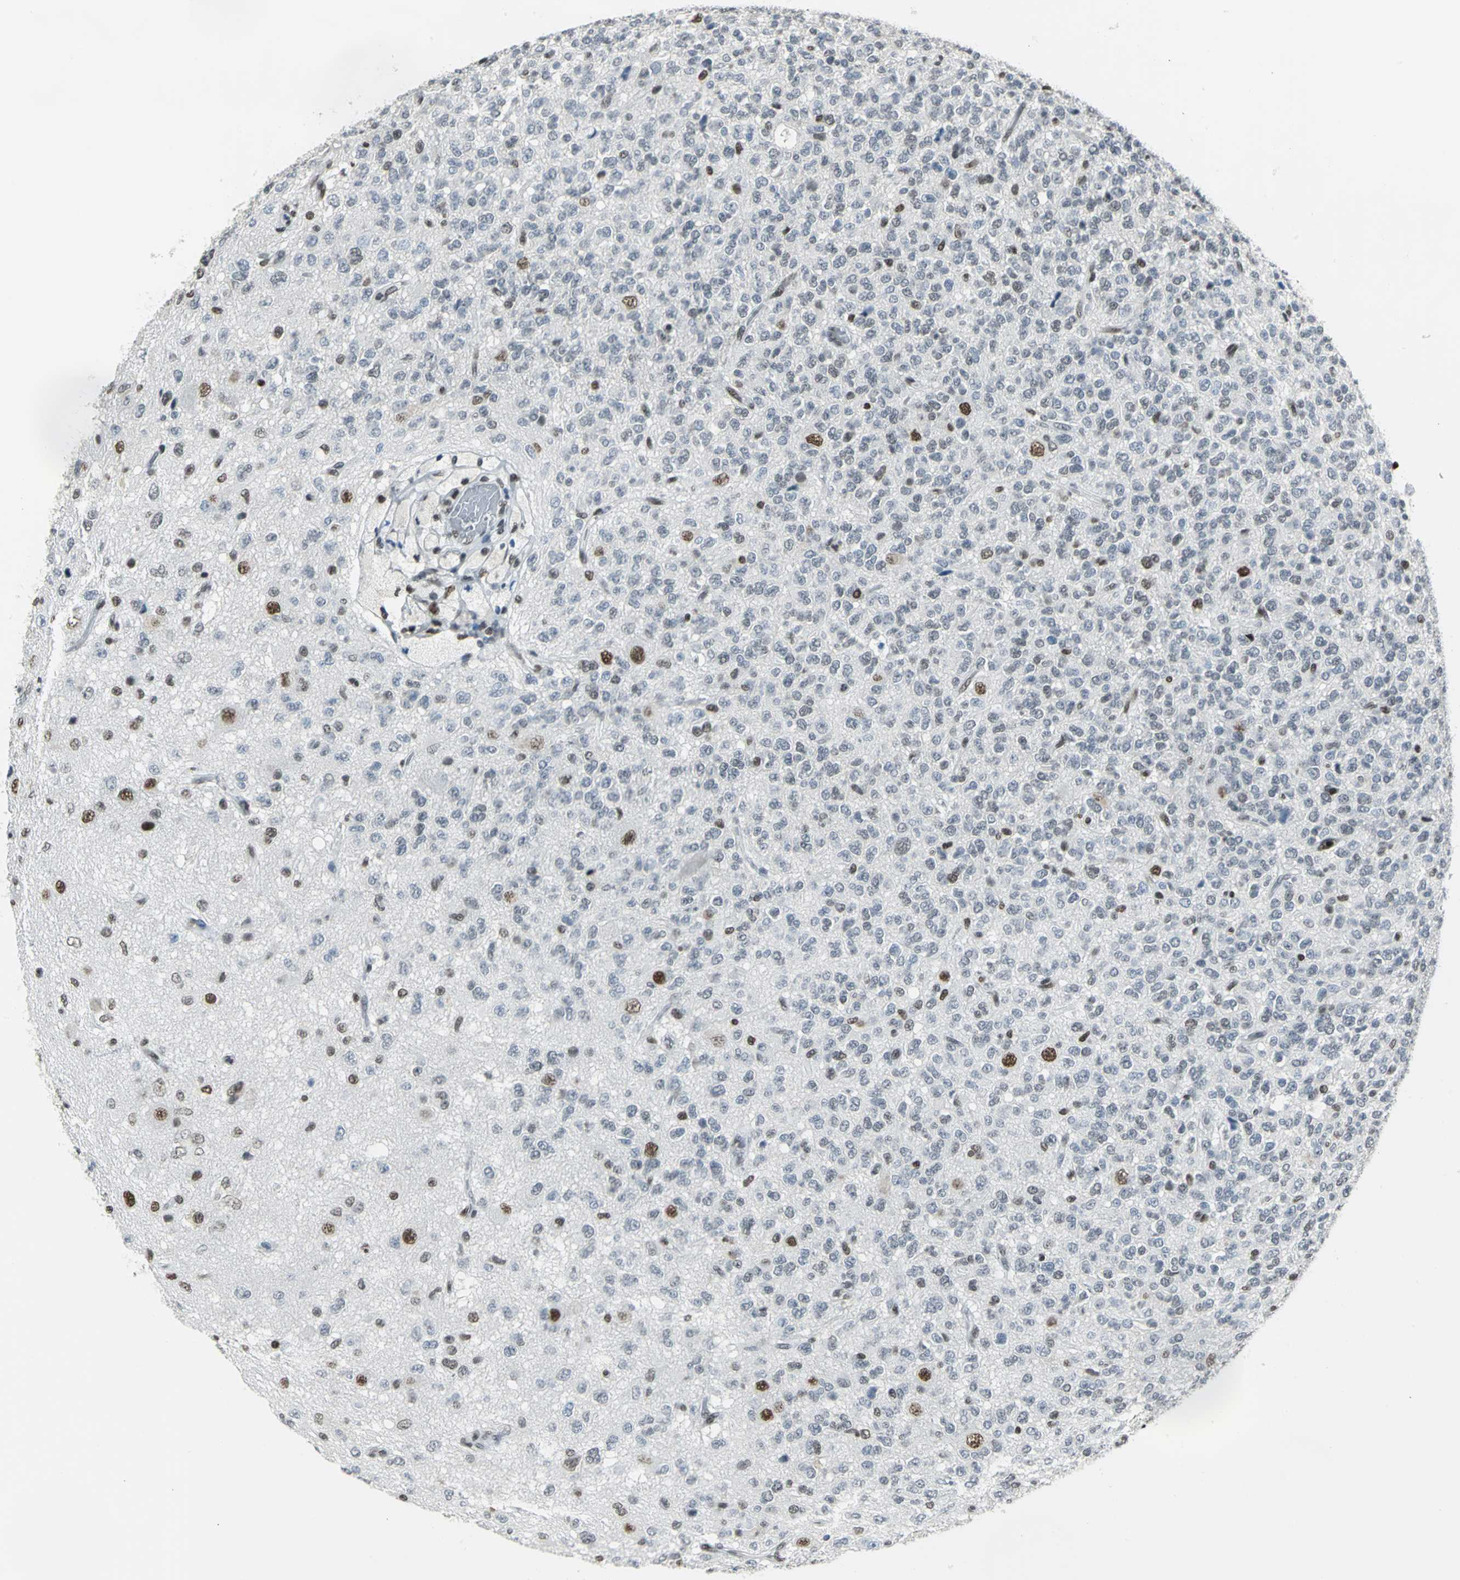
{"staining": {"intensity": "strong", "quantity": "<25%", "location": "nuclear"}, "tissue": "glioma", "cell_type": "Tumor cells", "image_type": "cancer", "snomed": [{"axis": "morphology", "description": "Glioma, malignant, High grade"}, {"axis": "topography", "description": "pancreas cauda"}], "caption": "Tumor cells show medium levels of strong nuclear staining in approximately <25% of cells in glioma.", "gene": "HNRNPD", "patient": {"sex": "male", "age": 60}}